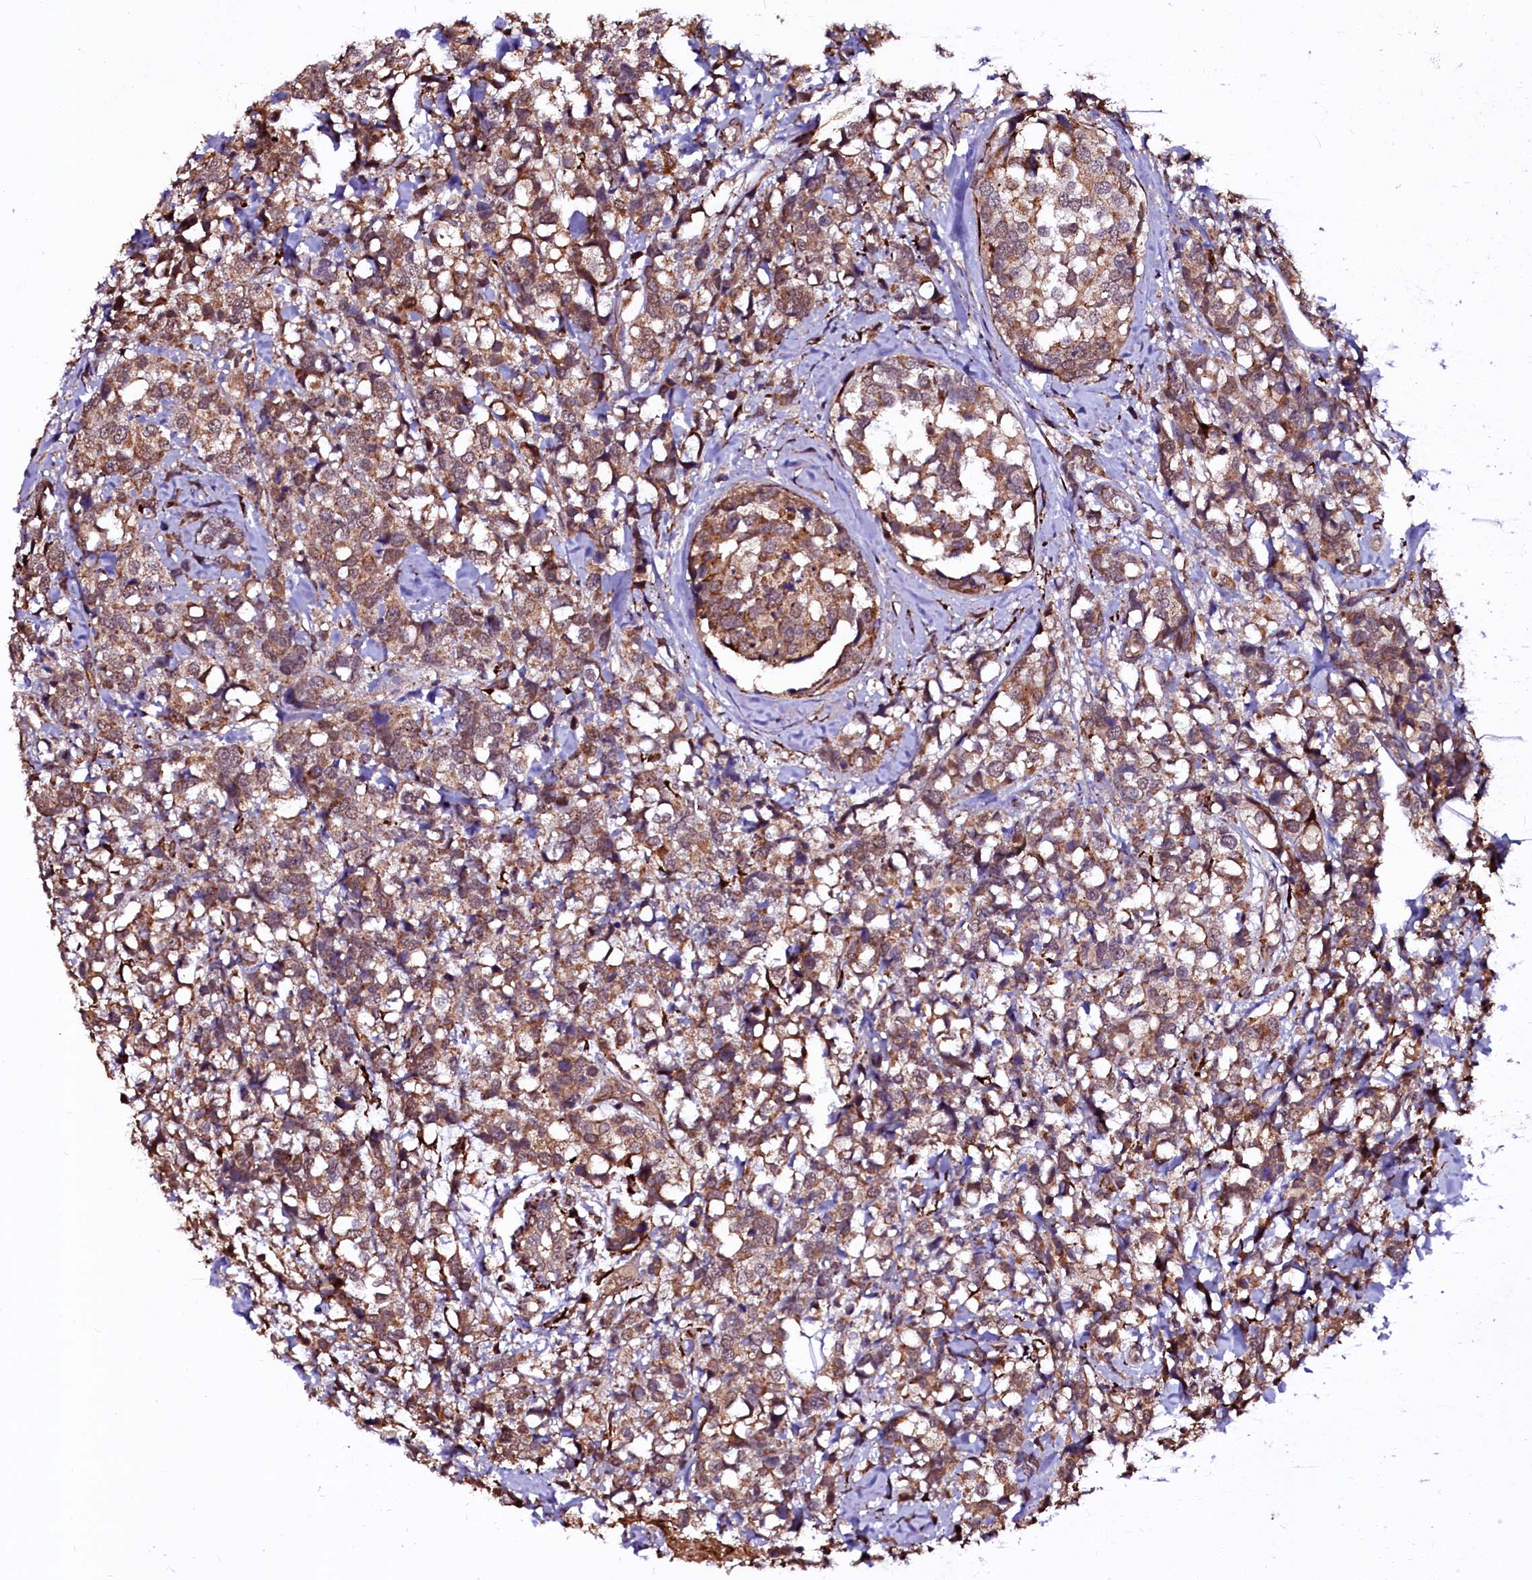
{"staining": {"intensity": "moderate", "quantity": ">75%", "location": "cytoplasmic/membranous,nuclear"}, "tissue": "breast cancer", "cell_type": "Tumor cells", "image_type": "cancer", "snomed": [{"axis": "morphology", "description": "Lobular carcinoma"}, {"axis": "topography", "description": "Breast"}], "caption": "Protein staining by IHC exhibits moderate cytoplasmic/membranous and nuclear positivity in about >75% of tumor cells in lobular carcinoma (breast).", "gene": "N4BP1", "patient": {"sex": "female", "age": 59}}